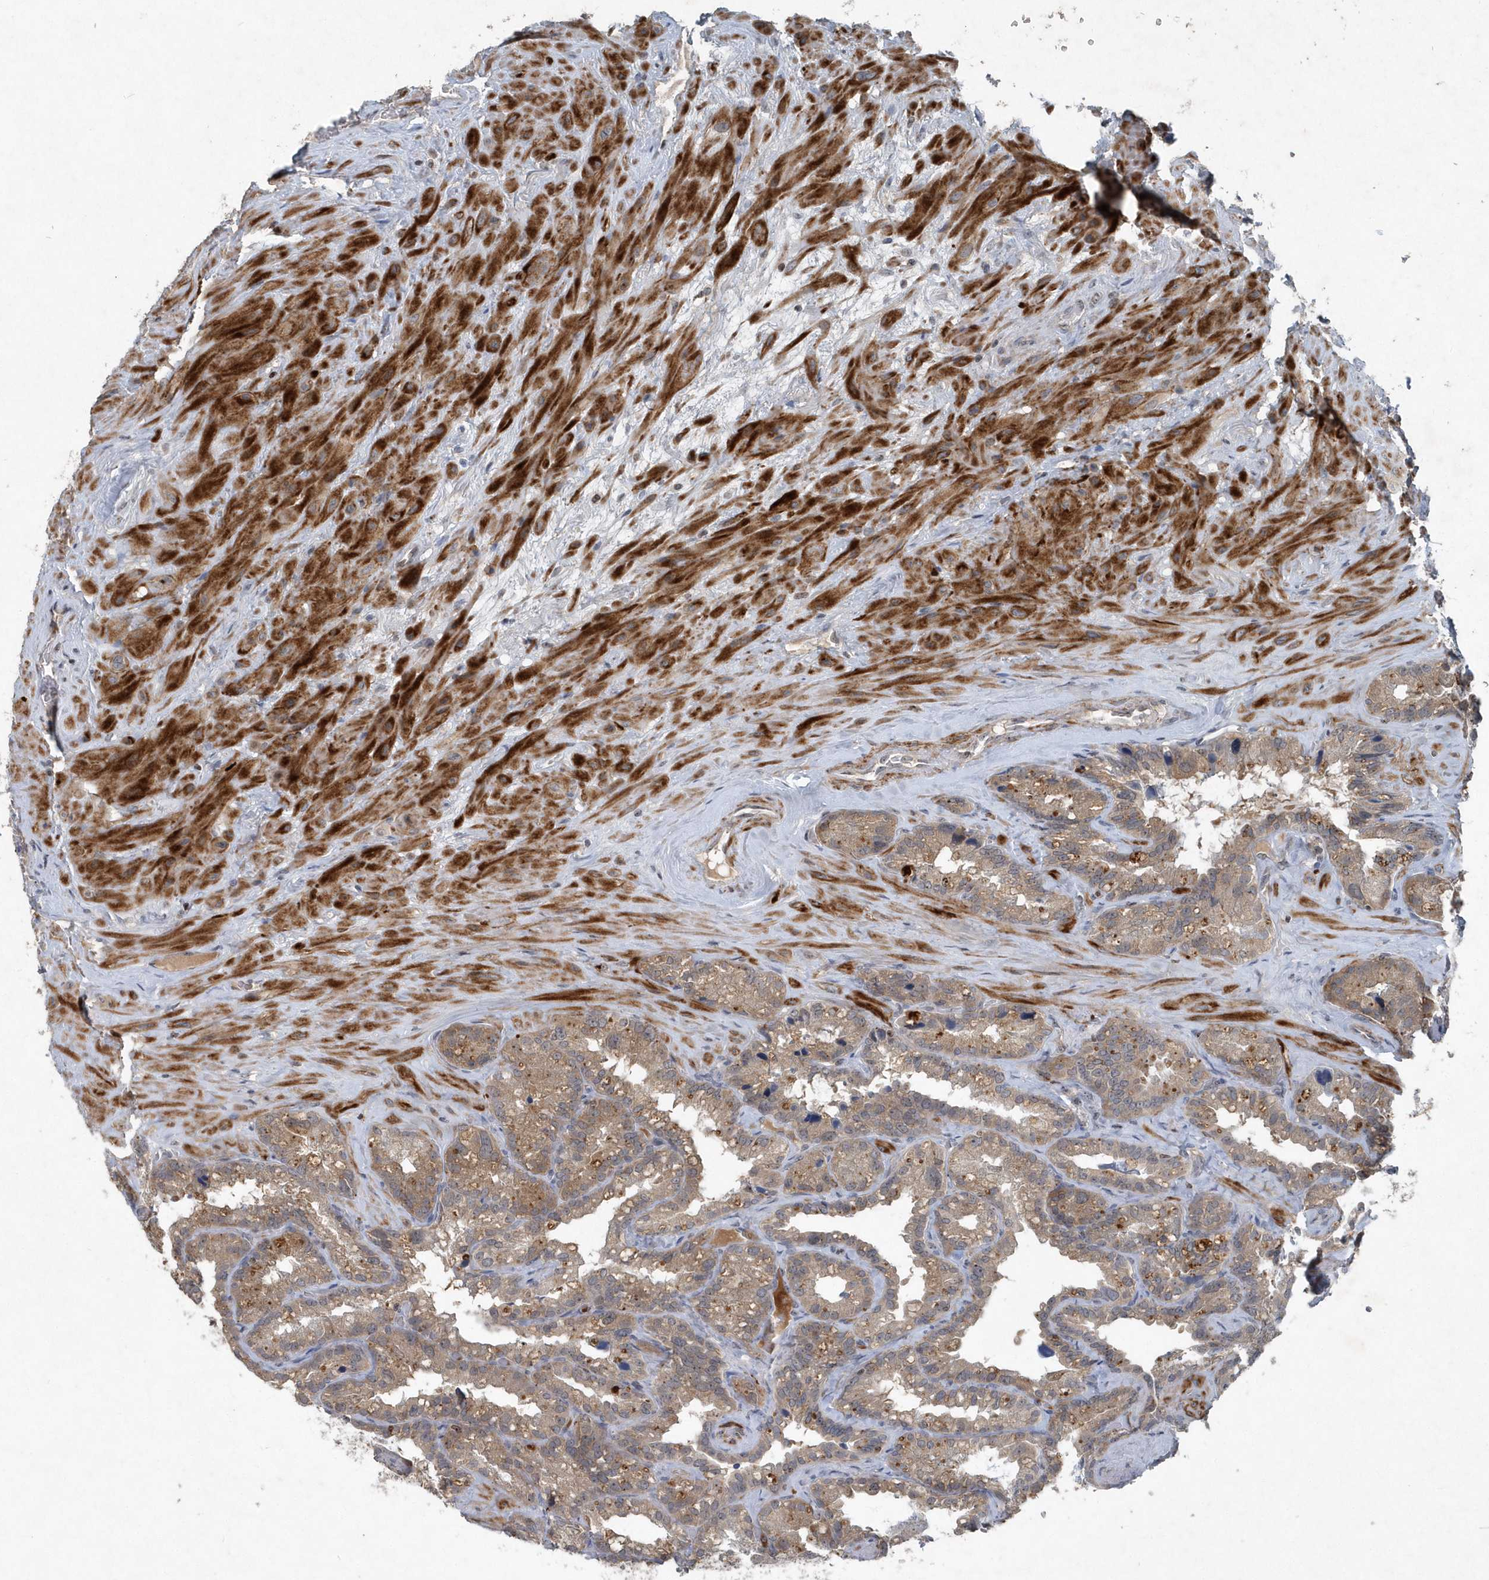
{"staining": {"intensity": "moderate", "quantity": ">75%", "location": "cytoplasmic/membranous"}, "tissue": "seminal vesicle", "cell_type": "Glandular cells", "image_type": "normal", "snomed": [{"axis": "morphology", "description": "Normal tissue, NOS"}, {"axis": "topography", "description": "Prostate"}, {"axis": "topography", "description": "Seminal veicle"}], "caption": "Protein staining of benign seminal vesicle shows moderate cytoplasmic/membranous positivity in approximately >75% of glandular cells.", "gene": "QTRT2", "patient": {"sex": "male", "age": 68}}